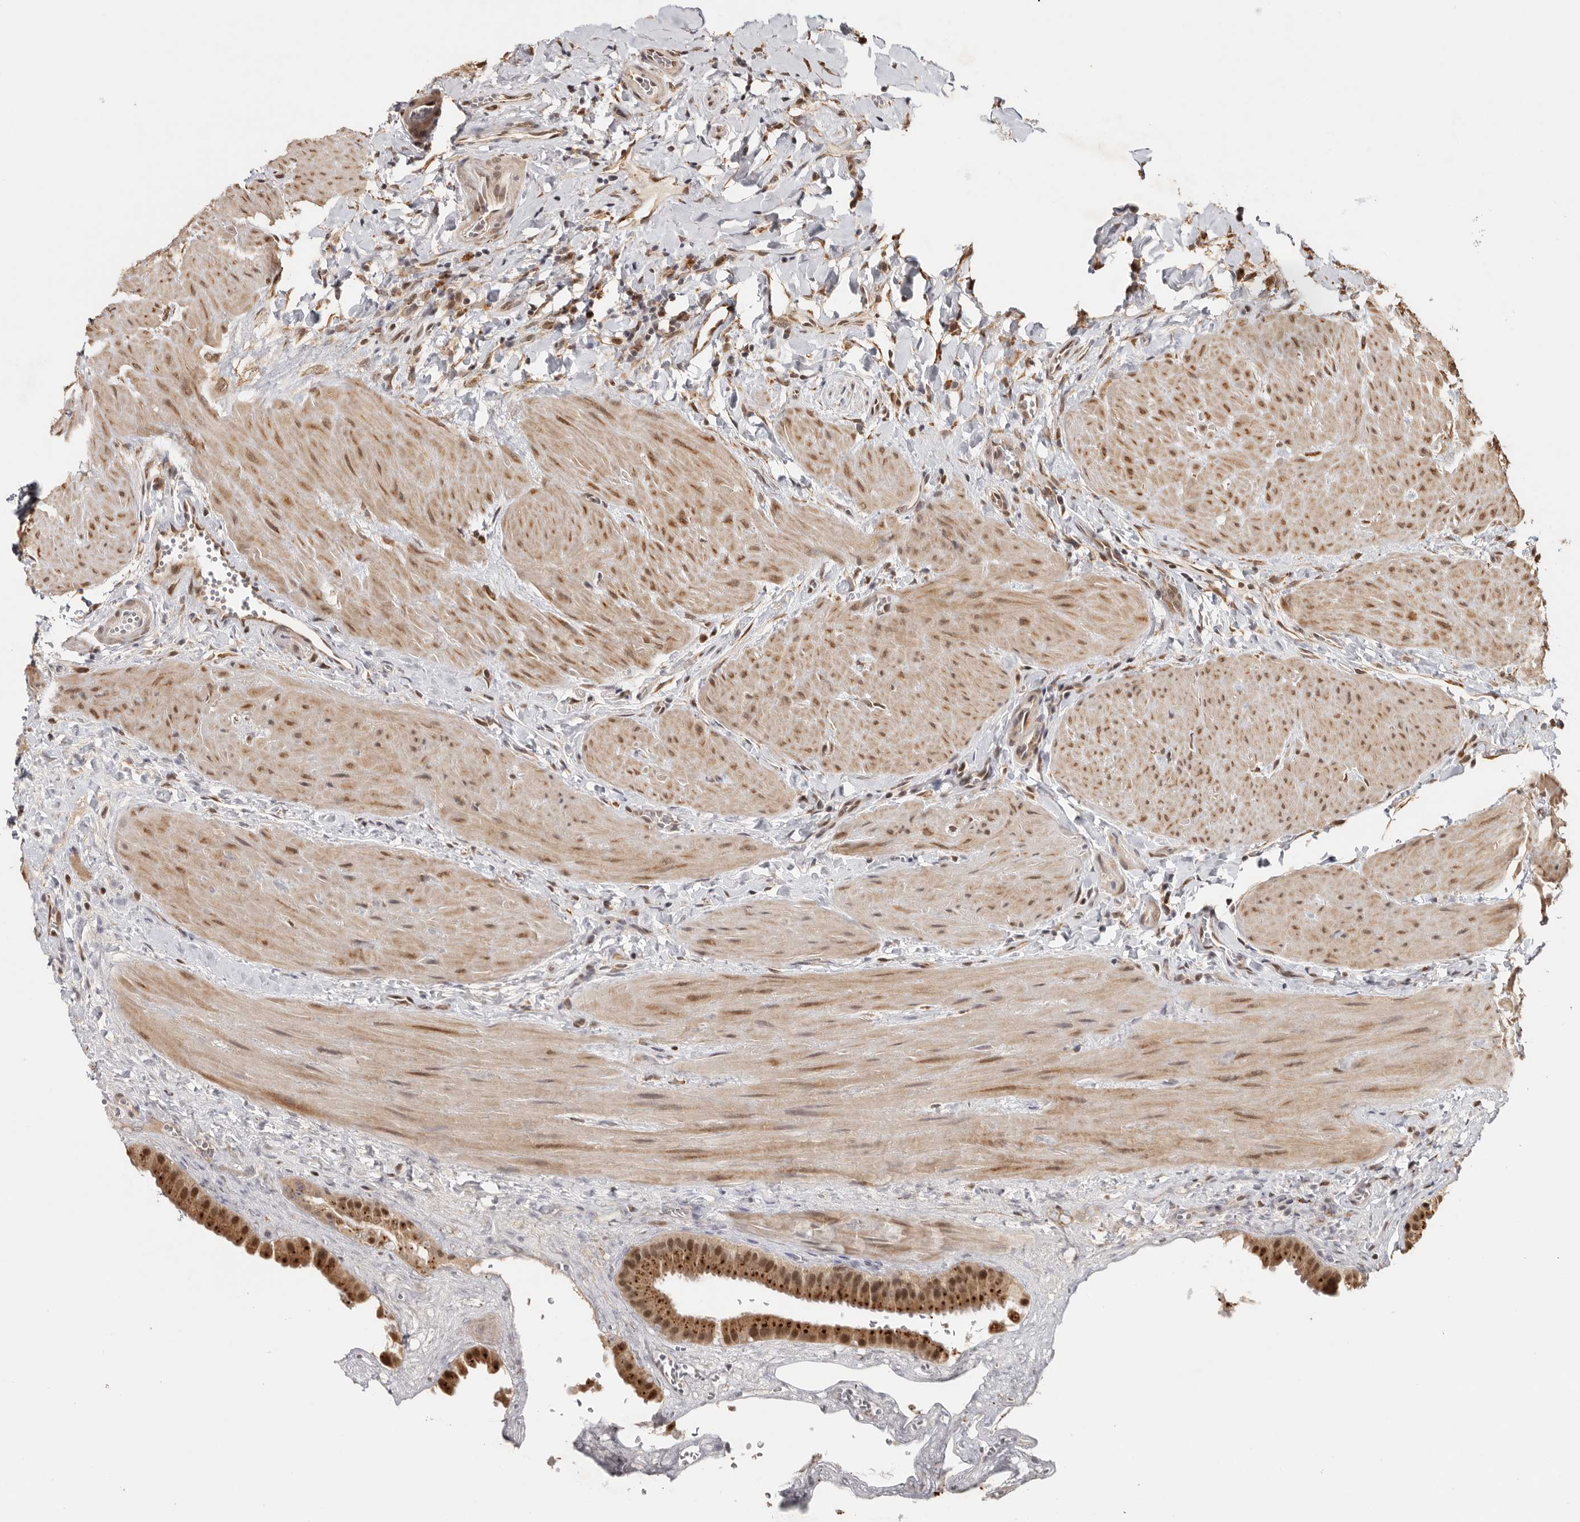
{"staining": {"intensity": "strong", "quantity": ">75%", "location": "cytoplasmic/membranous,nuclear"}, "tissue": "gallbladder", "cell_type": "Glandular cells", "image_type": "normal", "snomed": [{"axis": "morphology", "description": "Normal tissue, NOS"}, {"axis": "topography", "description": "Gallbladder"}], "caption": "About >75% of glandular cells in benign gallbladder show strong cytoplasmic/membranous,nuclear protein staining as visualized by brown immunohistochemical staining.", "gene": "ZNF83", "patient": {"sex": "male", "age": 55}}